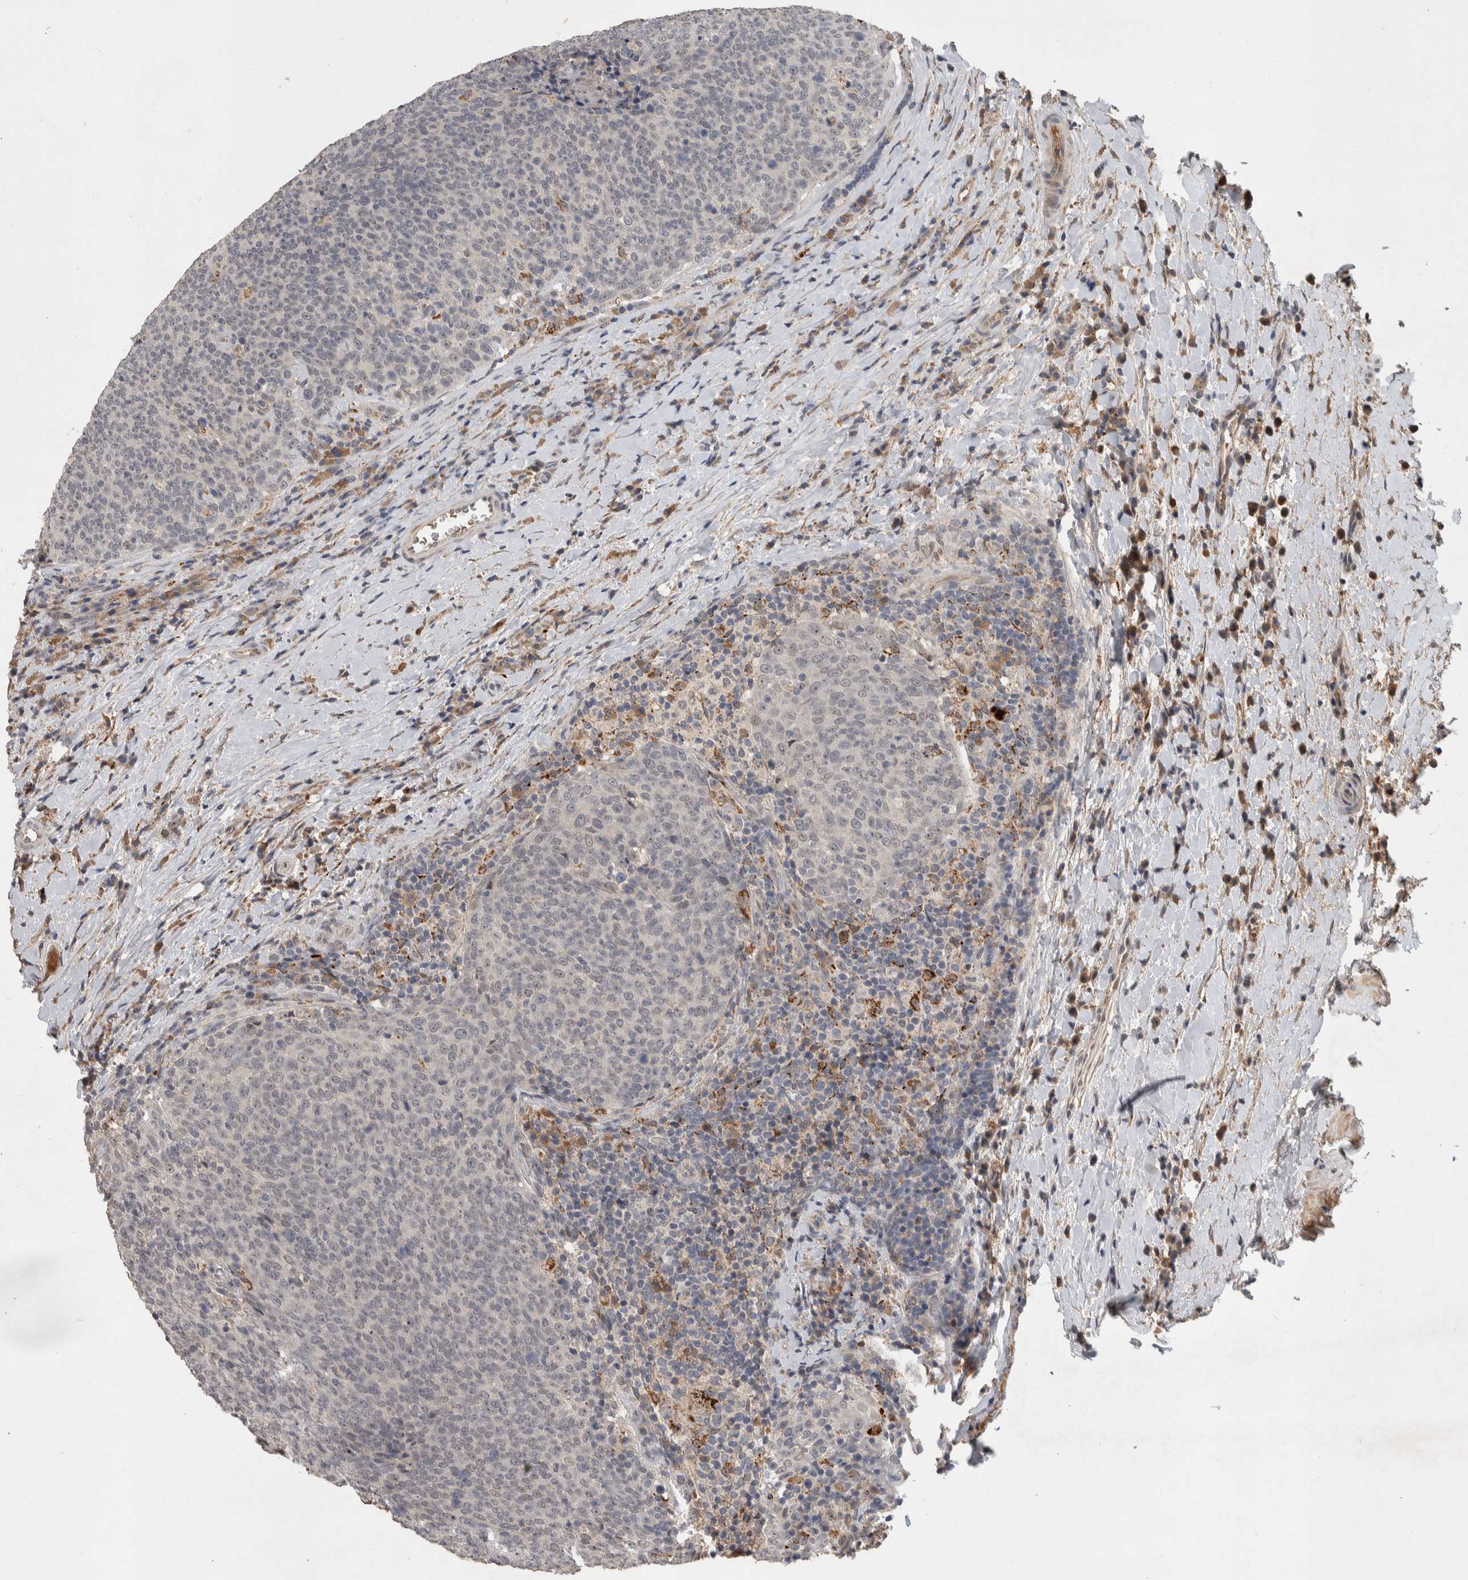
{"staining": {"intensity": "weak", "quantity": "<25%", "location": "nuclear"}, "tissue": "head and neck cancer", "cell_type": "Tumor cells", "image_type": "cancer", "snomed": [{"axis": "morphology", "description": "Squamous cell carcinoma, NOS"}, {"axis": "morphology", "description": "Squamous cell carcinoma, metastatic, NOS"}, {"axis": "topography", "description": "Lymph node"}, {"axis": "topography", "description": "Head-Neck"}], "caption": "Tumor cells show no significant protein staining in head and neck metastatic squamous cell carcinoma.", "gene": "CHRM3", "patient": {"sex": "male", "age": 62}}